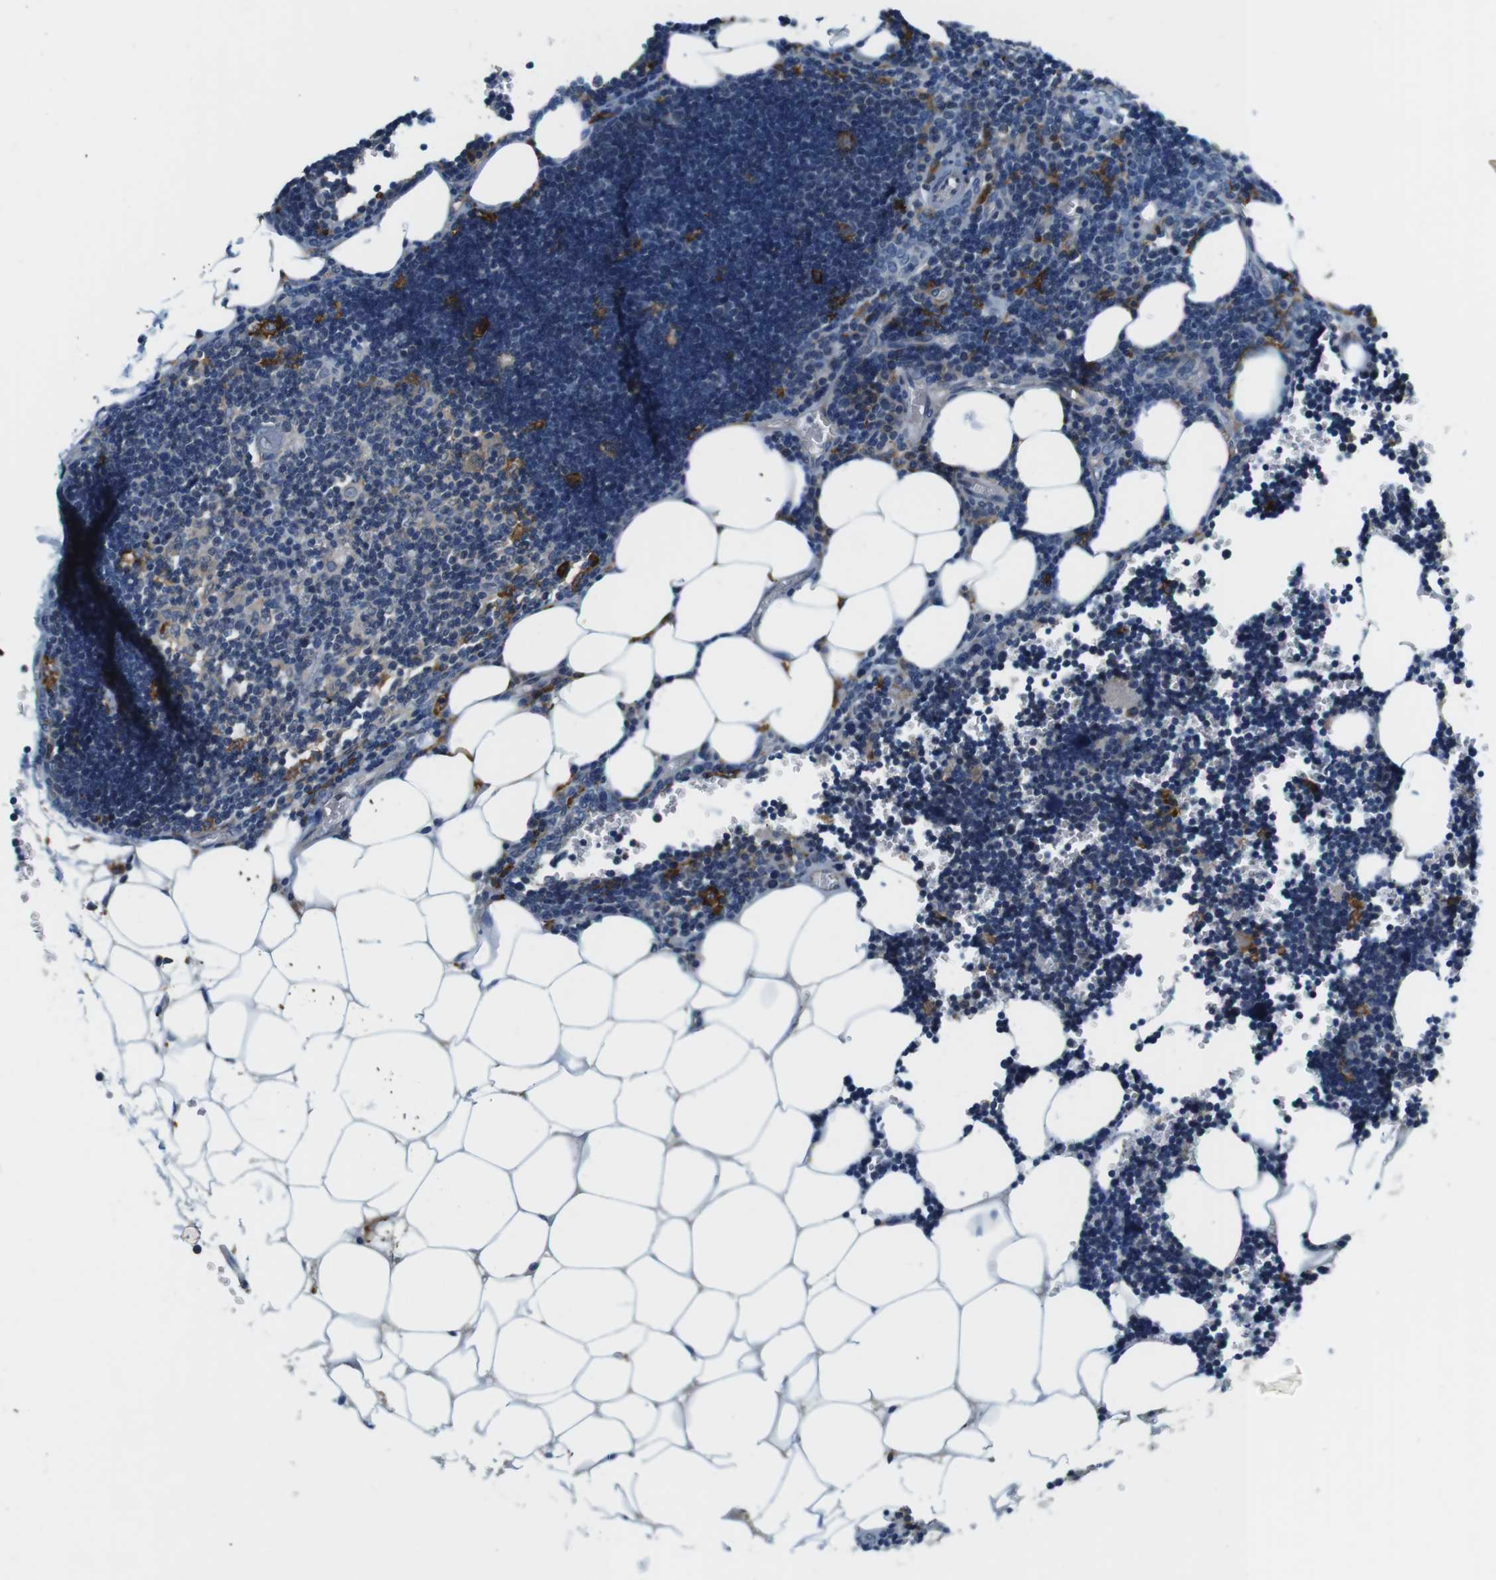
{"staining": {"intensity": "moderate", "quantity": "<25%", "location": "cytoplasmic/membranous"}, "tissue": "lymph node", "cell_type": "Germinal center cells", "image_type": "normal", "snomed": [{"axis": "morphology", "description": "Normal tissue, NOS"}, {"axis": "topography", "description": "Lymph node"}], "caption": "Human lymph node stained with a brown dye displays moderate cytoplasmic/membranous positive staining in about <25% of germinal center cells.", "gene": "CD163L1", "patient": {"sex": "male", "age": 33}}